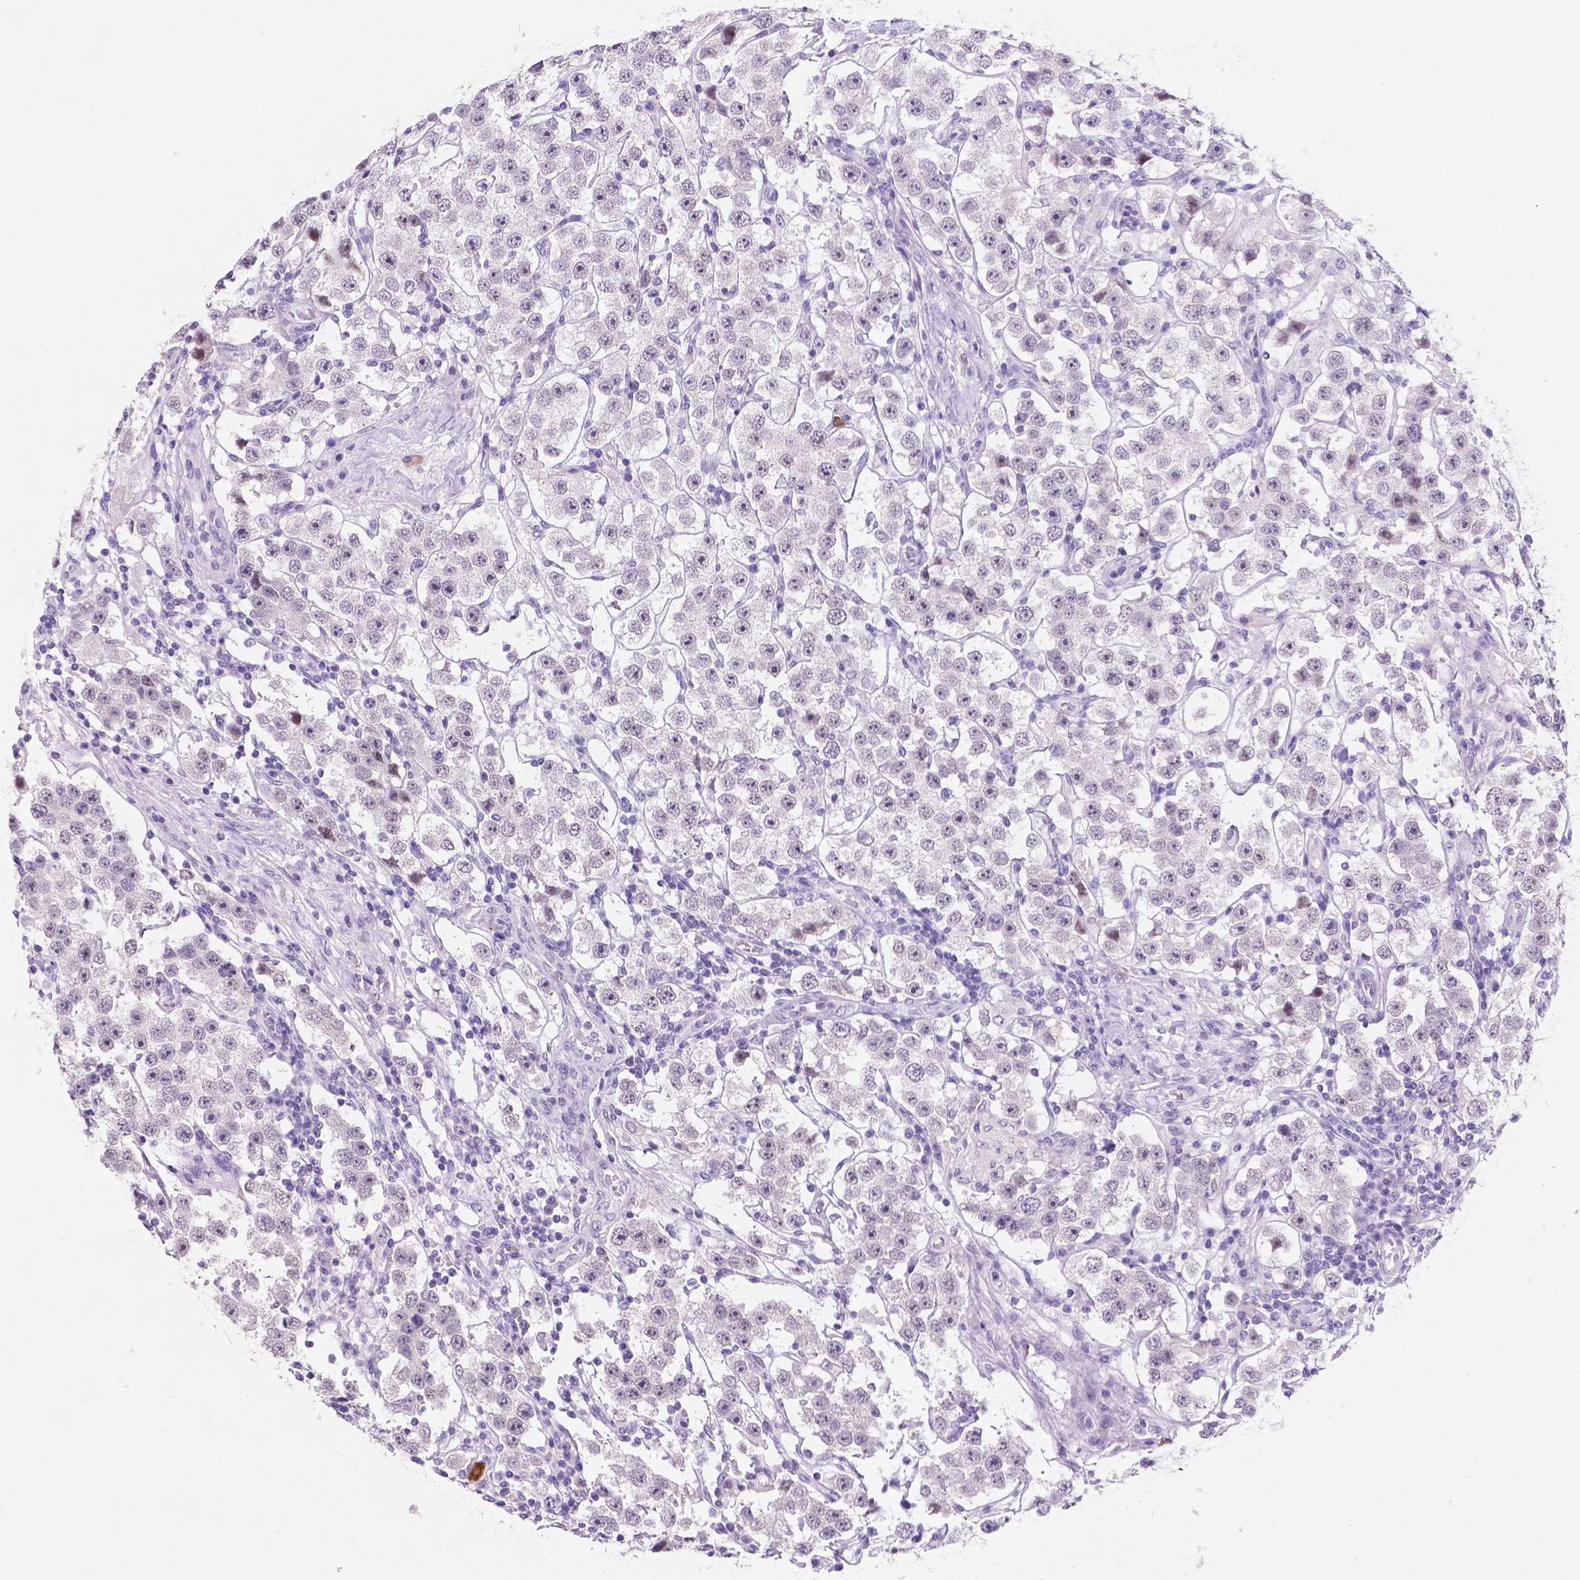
{"staining": {"intensity": "negative", "quantity": "none", "location": "none"}, "tissue": "testis cancer", "cell_type": "Tumor cells", "image_type": "cancer", "snomed": [{"axis": "morphology", "description": "Seminoma, NOS"}, {"axis": "topography", "description": "Testis"}], "caption": "A histopathology image of human testis cancer is negative for staining in tumor cells.", "gene": "EBLN2", "patient": {"sex": "male", "age": 37}}